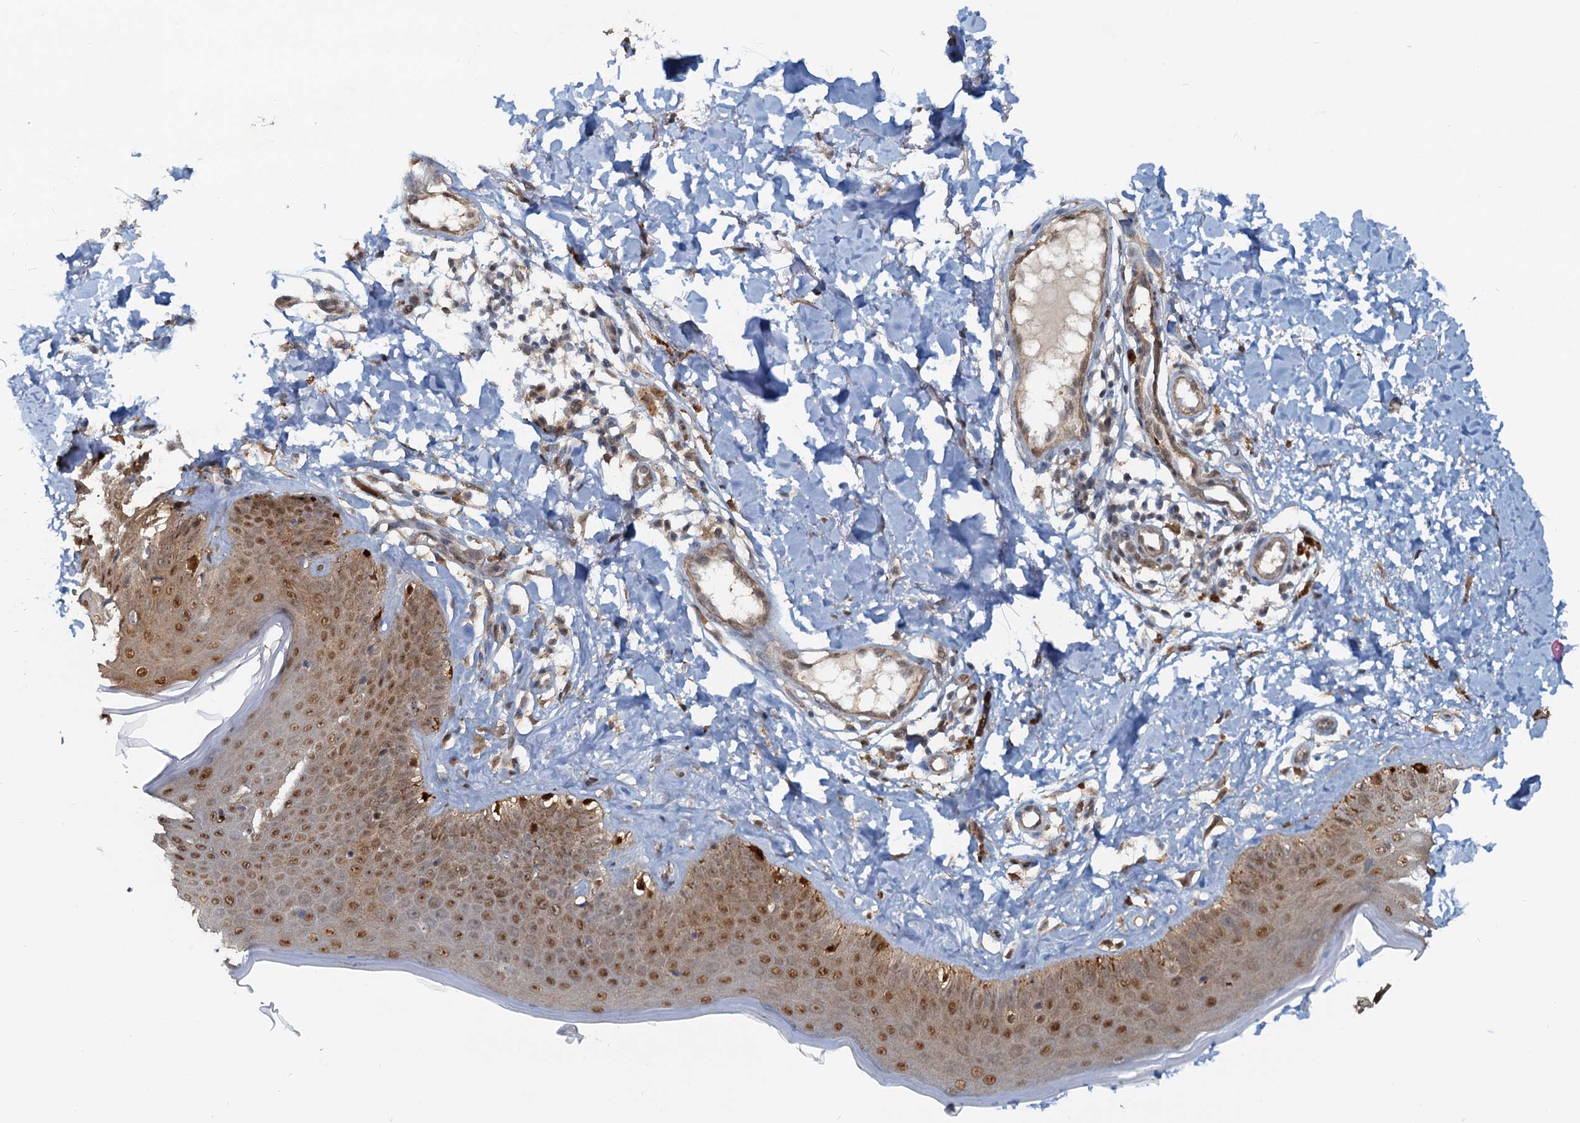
{"staining": {"intensity": "moderate", "quantity": ">75%", "location": "cytoplasmic/membranous,nuclear"}, "tissue": "skin", "cell_type": "Fibroblasts", "image_type": "normal", "snomed": [{"axis": "morphology", "description": "Normal tissue, NOS"}, {"axis": "topography", "description": "Skin"}], "caption": "A micrograph of human skin stained for a protein displays moderate cytoplasmic/membranous,nuclear brown staining in fibroblasts. Using DAB (3,3'-diaminobenzidine) (brown) and hematoxylin (blue) stains, captured at high magnification using brightfield microscopy.", "gene": "SPINDOC", "patient": {"sex": "male", "age": 52}}